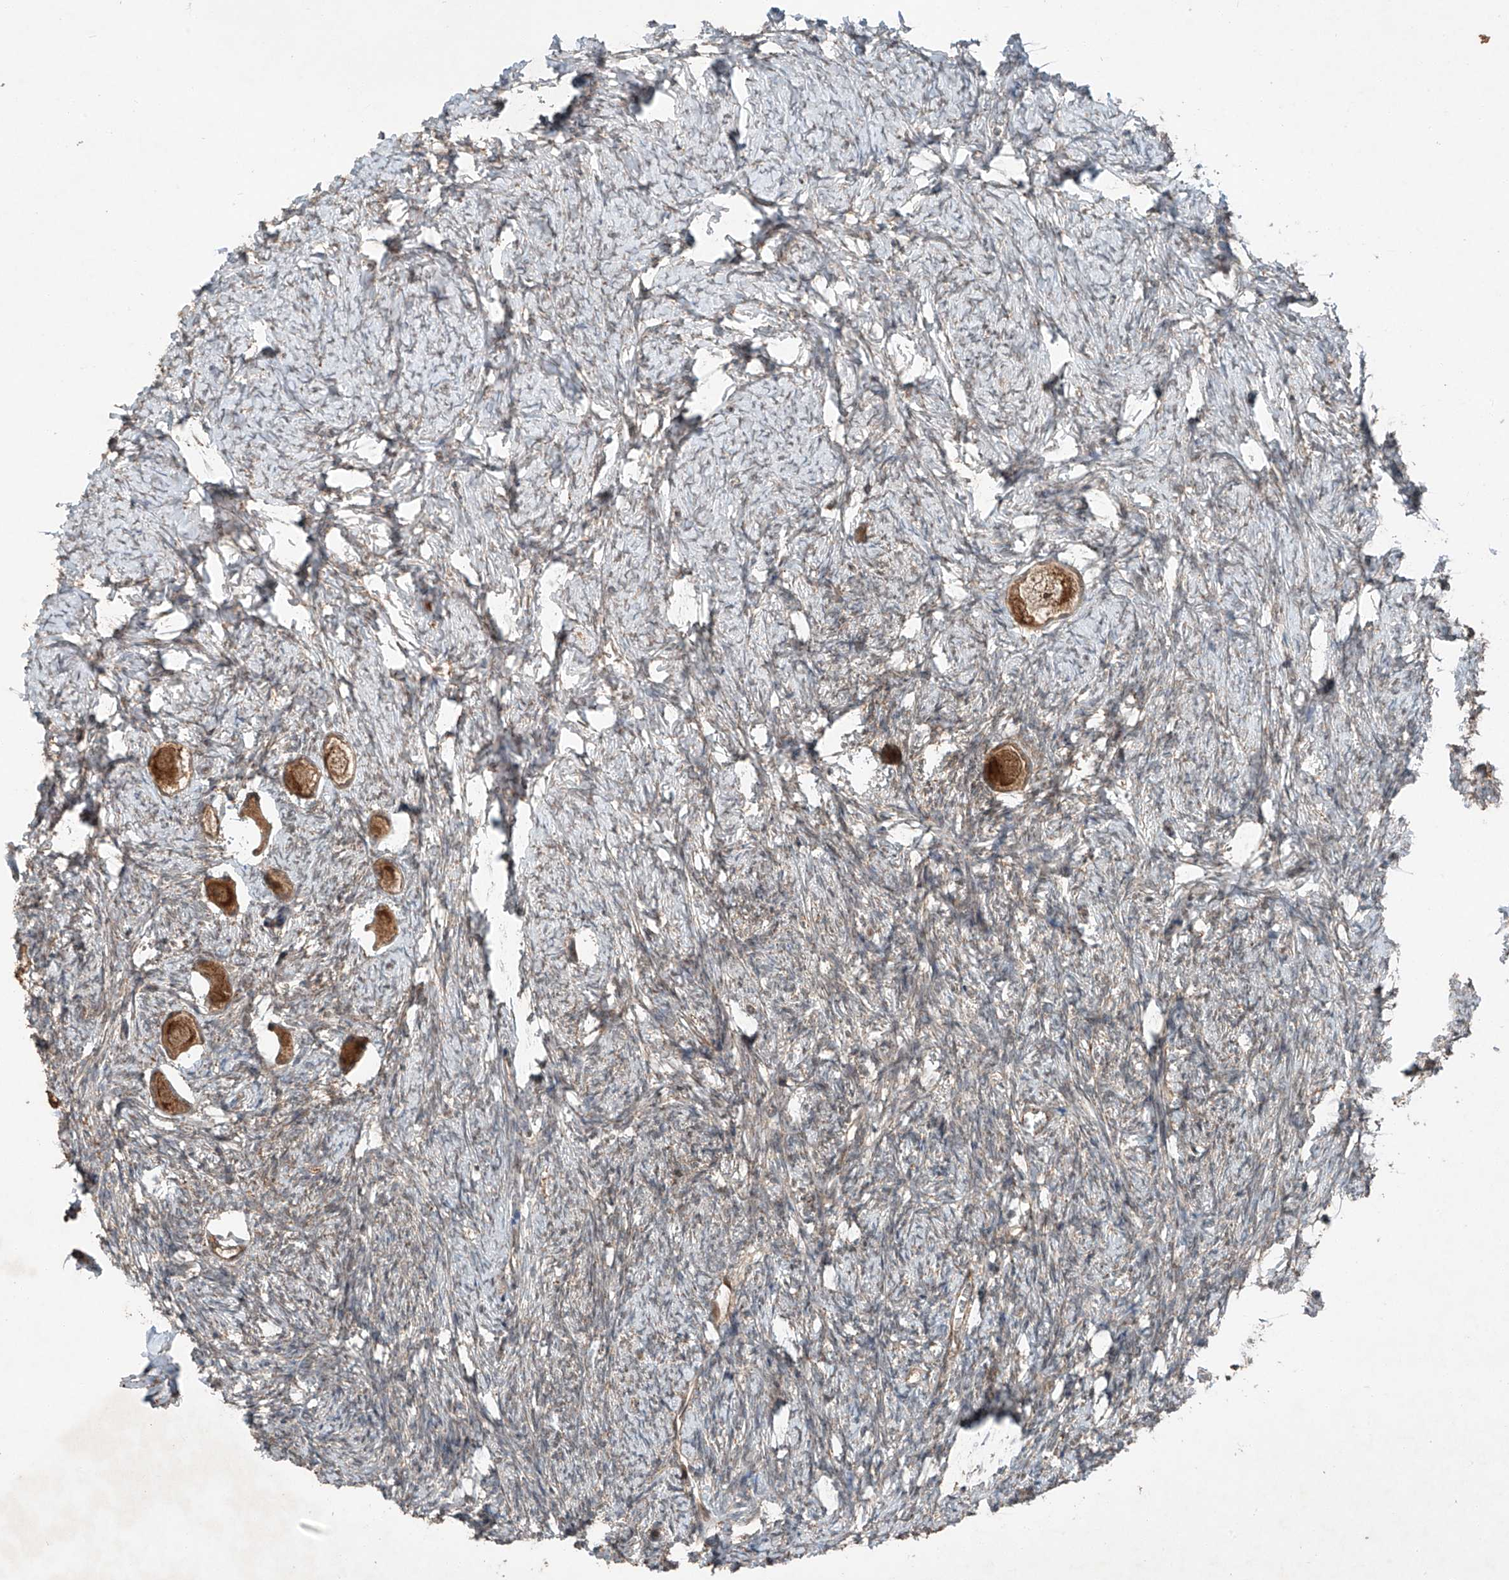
{"staining": {"intensity": "moderate", "quantity": ">75%", "location": "cytoplasmic/membranous,nuclear"}, "tissue": "ovary", "cell_type": "Follicle cells", "image_type": "normal", "snomed": [{"axis": "morphology", "description": "Normal tissue, NOS"}, {"axis": "topography", "description": "Ovary"}], "caption": "Immunohistochemical staining of benign ovary shows >75% levels of moderate cytoplasmic/membranous,nuclear protein positivity in about >75% of follicle cells.", "gene": "ZNF620", "patient": {"sex": "female", "age": 27}}